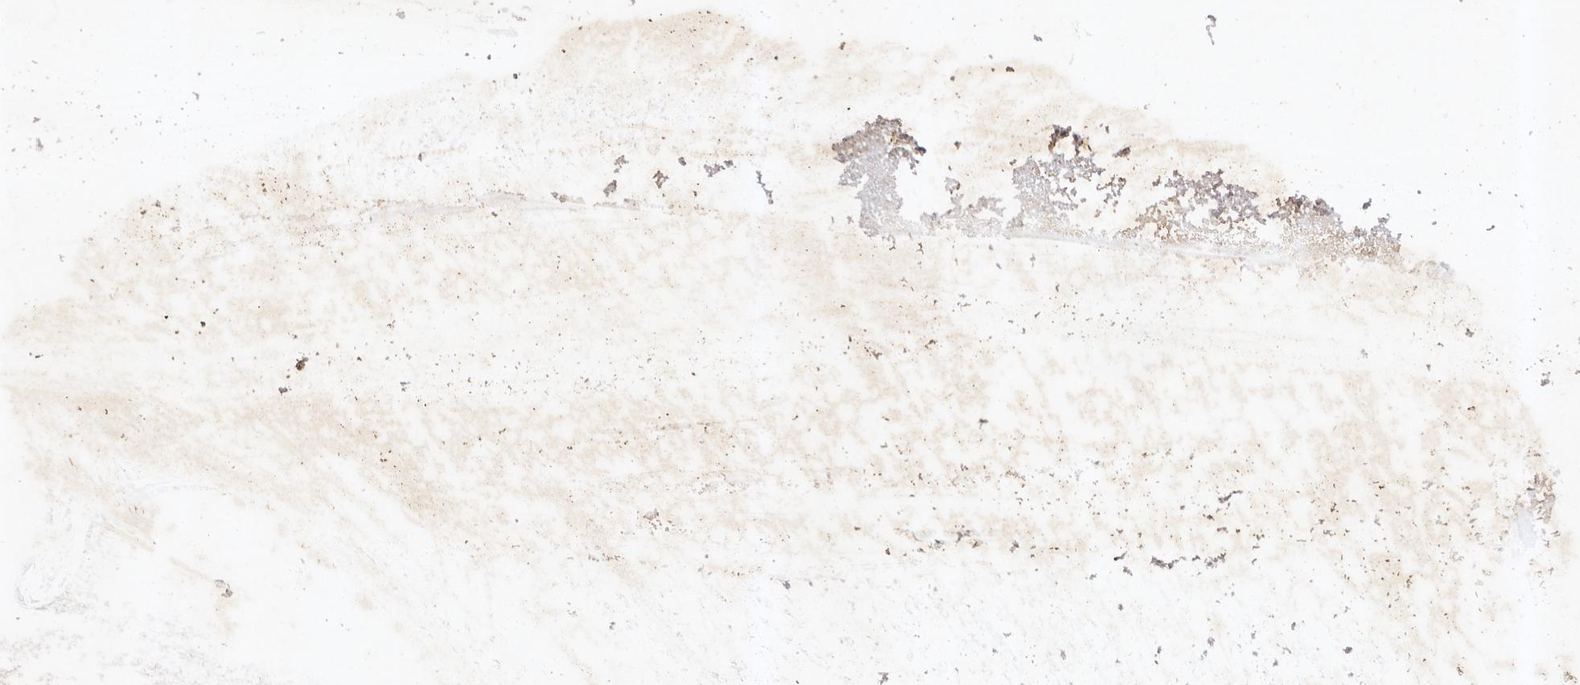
{"staining": {"intensity": "weak", "quantity": ">75%", "location": "cytoplasmic/membranous"}, "tissue": "prostate cancer", "cell_type": "Tumor cells", "image_type": "cancer", "snomed": [{"axis": "morphology", "description": "Adenocarcinoma, High grade"}, {"axis": "topography", "description": "Prostate"}], "caption": "Protein expression analysis of human high-grade adenocarcinoma (prostate) reveals weak cytoplasmic/membranous positivity in approximately >75% of tumor cells.", "gene": "KLF7", "patient": {"sex": "male", "age": 60}}